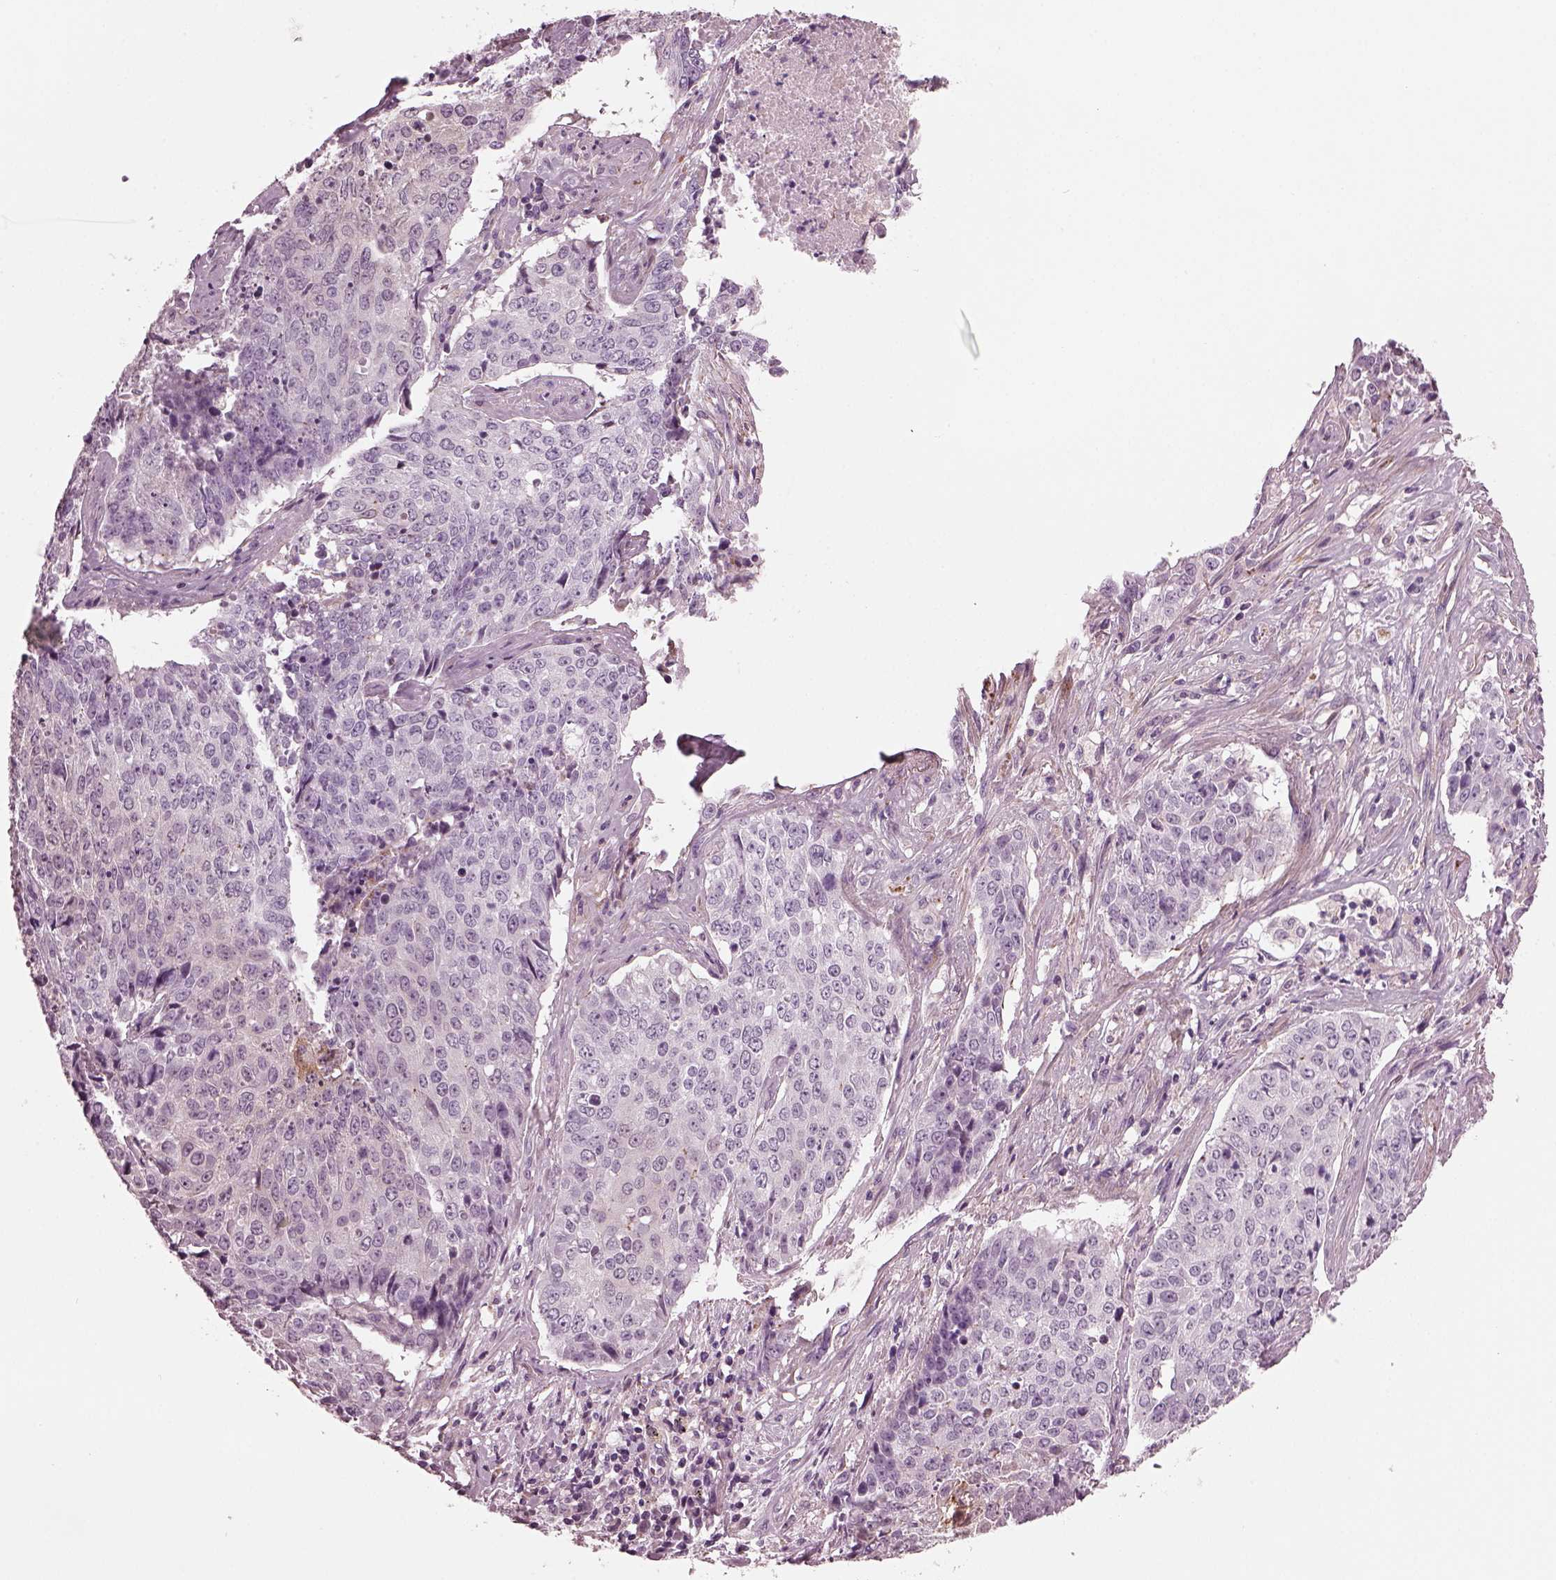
{"staining": {"intensity": "negative", "quantity": "none", "location": "none"}, "tissue": "lung cancer", "cell_type": "Tumor cells", "image_type": "cancer", "snomed": [{"axis": "morphology", "description": "Normal tissue, NOS"}, {"axis": "morphology", "description": "Squamous cell carcinoma, NOS"}, {"axis": "topography", "description": "Bronchus"}, {"axis": "topography", "description": "Lung"}], "caption": "DAB (3,3'-diaminobenzidine) immunohistochemical staining of human squamous cell carcinoma (lung) reveals no significant staining in tumor cells.", "gene": "GDF11", "patient": {"sex": "male", "age": 64}}